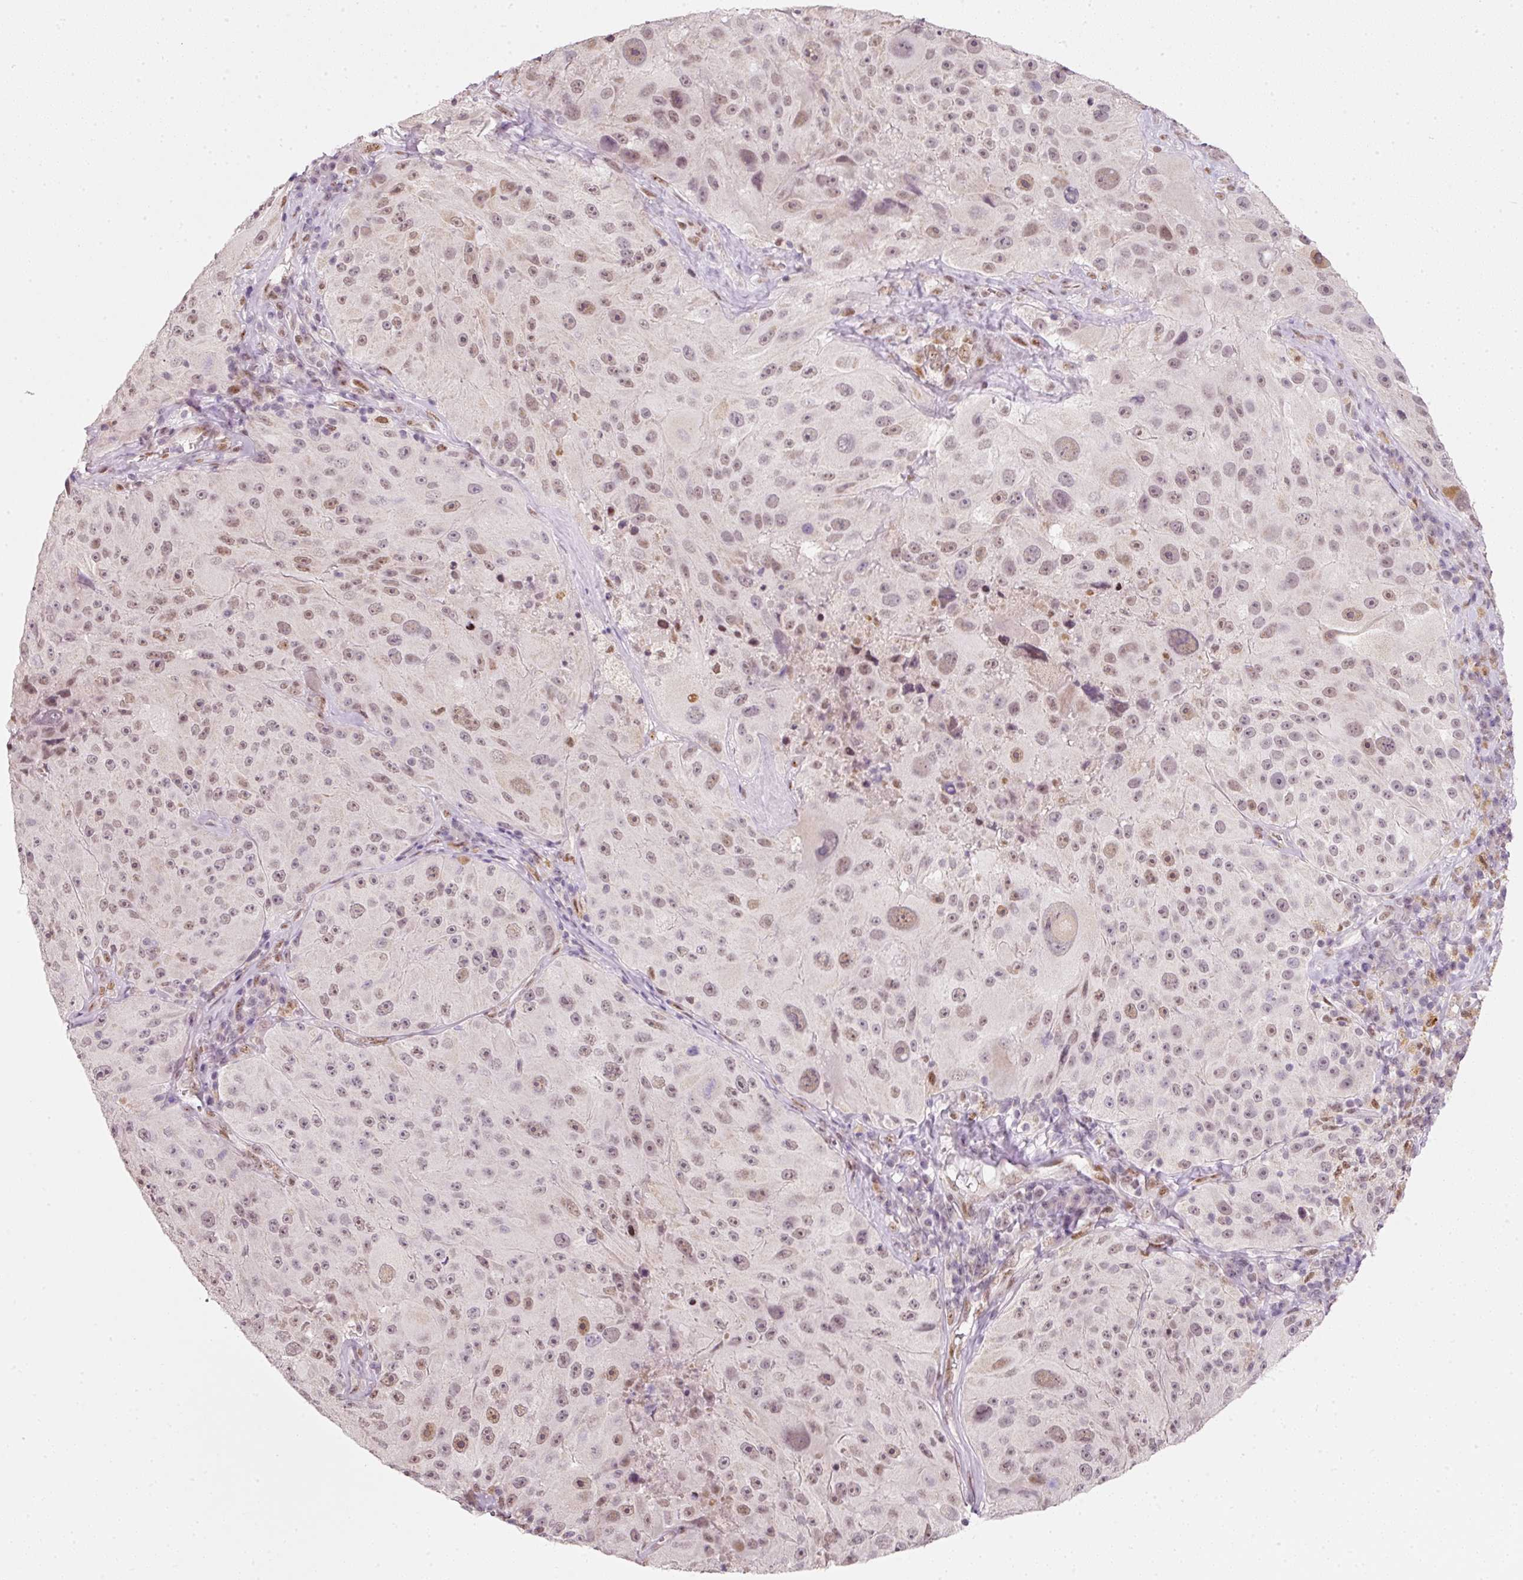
{"staining": {"intensity": "weak", "quantity": ">75%", "location": "nuclear"}, "tissue": "melanoma", "cell_type": "Tumor cells", "image_type": "cancer", "snomed": [{"axis": "morphology", "description": "Malignant melanoma, Metastatic site"}, {"axis": "topography", "description": "Lymph node"}], "caption": "Malignant melanoma (metastatic site) tissue reveals weak nuclear staining in about >75% of tumor cells, visualized by immunohistochemistry.", "gene": "FSTL3", "patient": {"sex": "male", "age": 62}}